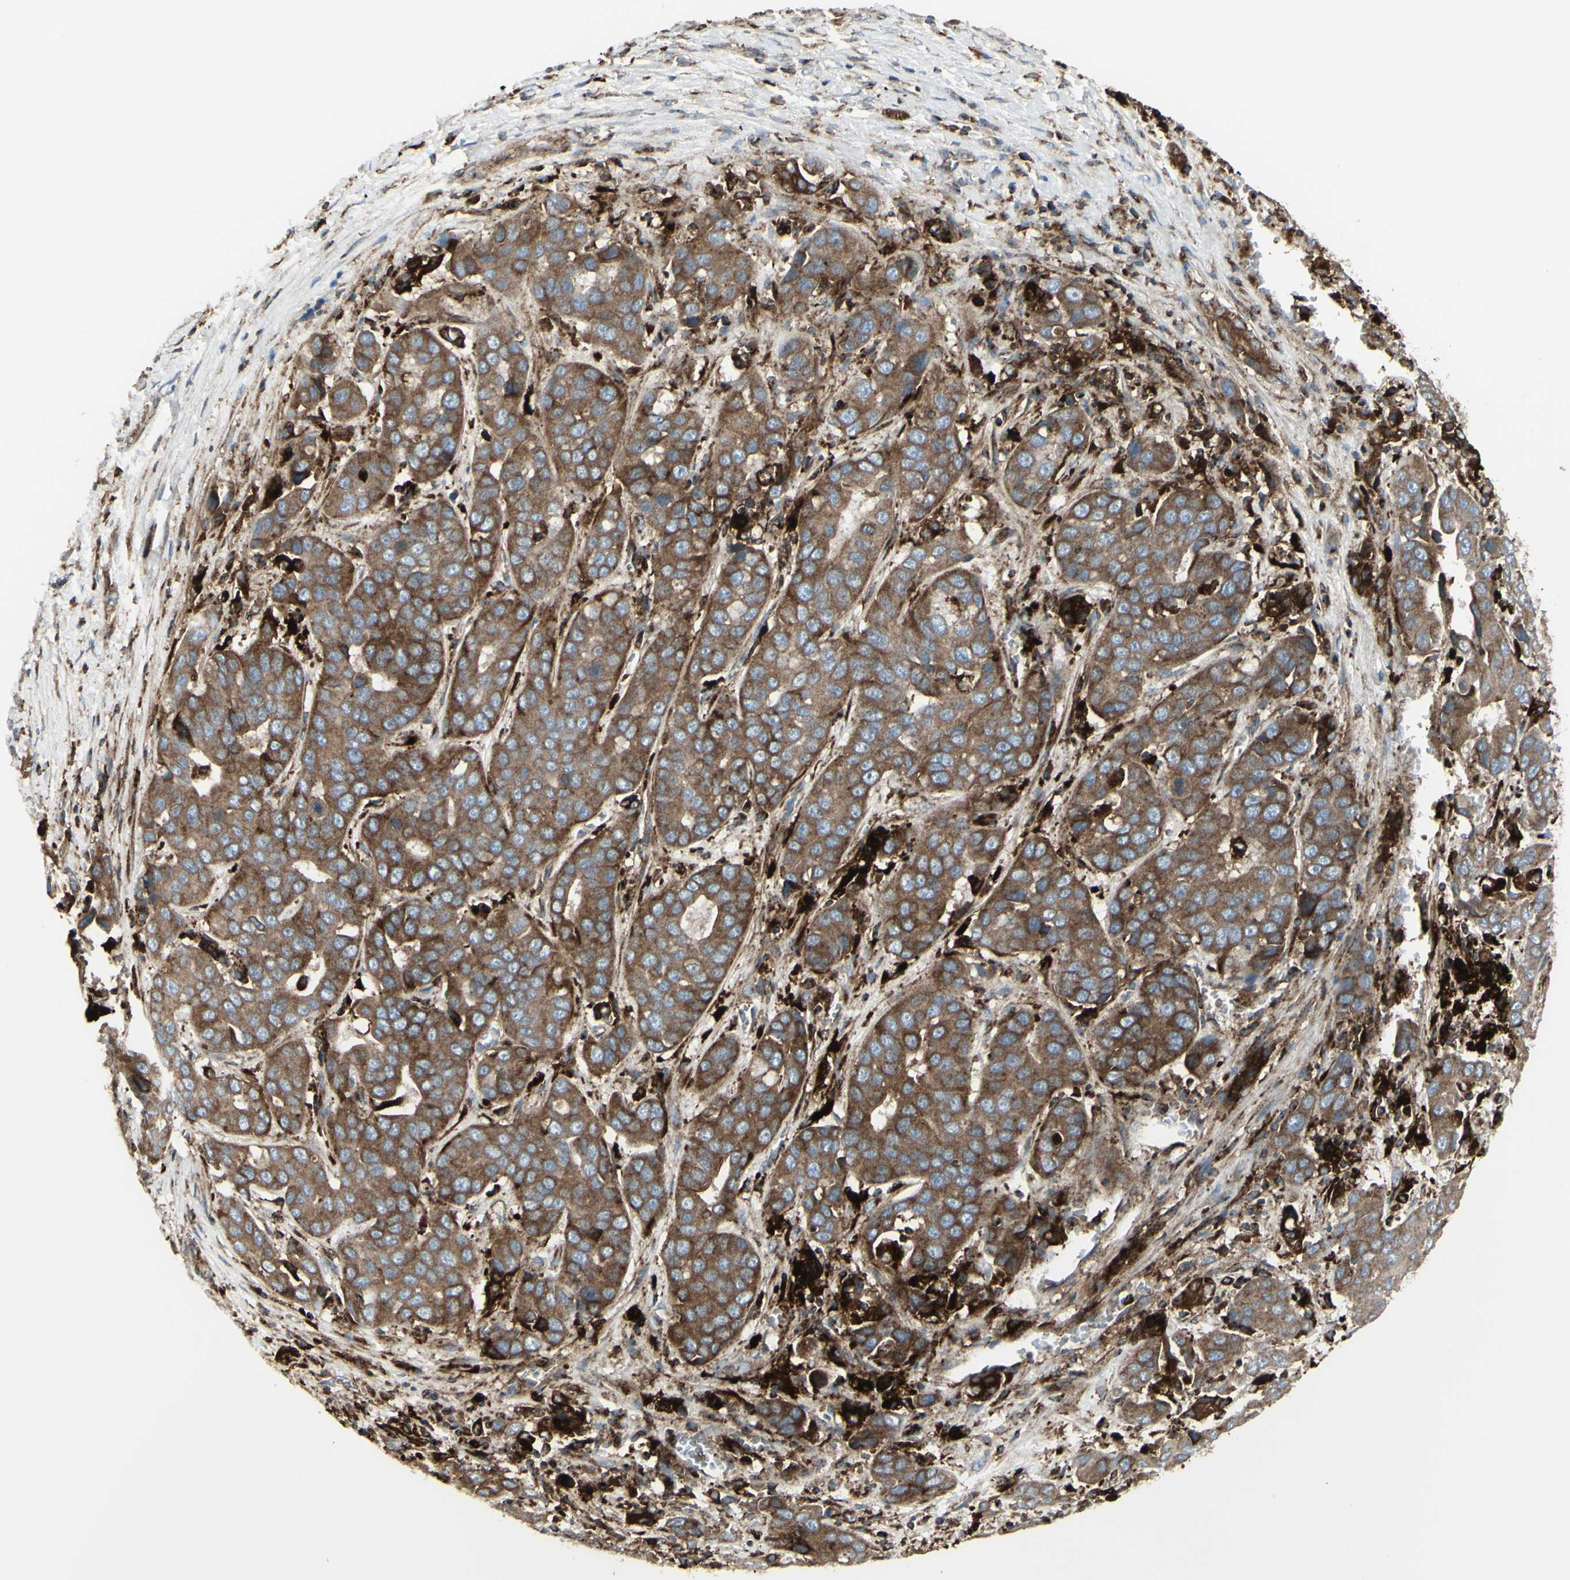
{"staining": {"intensity": "moderate", "quantity": ">75%", "location": "cytoplasmic/membranous"}, "tissue": "liver cancer", "cell_type": "Tumor cells", "image_type": "cancer", "snomed": [{"axis": "morphology", "description": "Cholangiocarcinoma"}, {"axis": "topography", "description": "Liver"}], "caption": "Liver cancer stained with a protein marker reveals moderate staining in tumor cells.", "gene": "NAPA", "patient": {"sex": "female", "age": 52}}